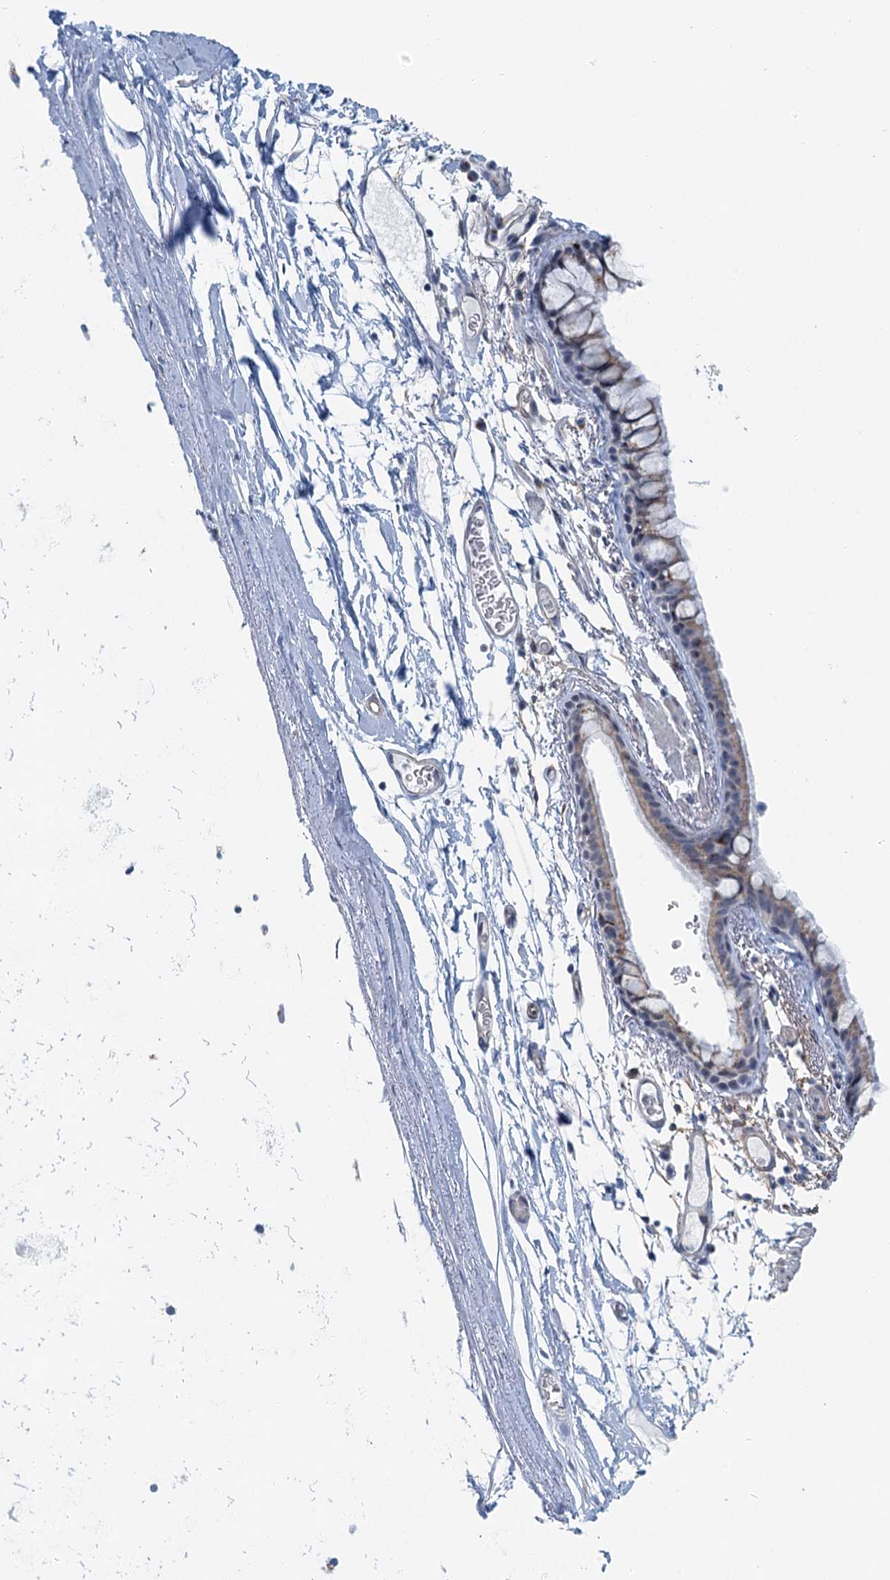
{"staining": {"intensity": "weak", "quantity": "25%-75%", "location": "cytoplasmic/membranous"}, "tissue": "bronchus", "cell_type": "Respiratory epithelial cells", "image_type": "normal", "snomed": [{"axis": "morphology", "description": "Normal tissue, NOS"}, {"axis": "topography", "description": "Cartilage tissue"}], "caption": "Brown immunohistochemical staining in benign bronchus exhibits weak cytoplasmic/membranous staining in about 25%-75% of respiratory epithelial cells. (DAB = brown stain, brightfield microscopy at high magnification).", "gene": "ZNF527", "patient": {"sex": "male", "age": 63}}